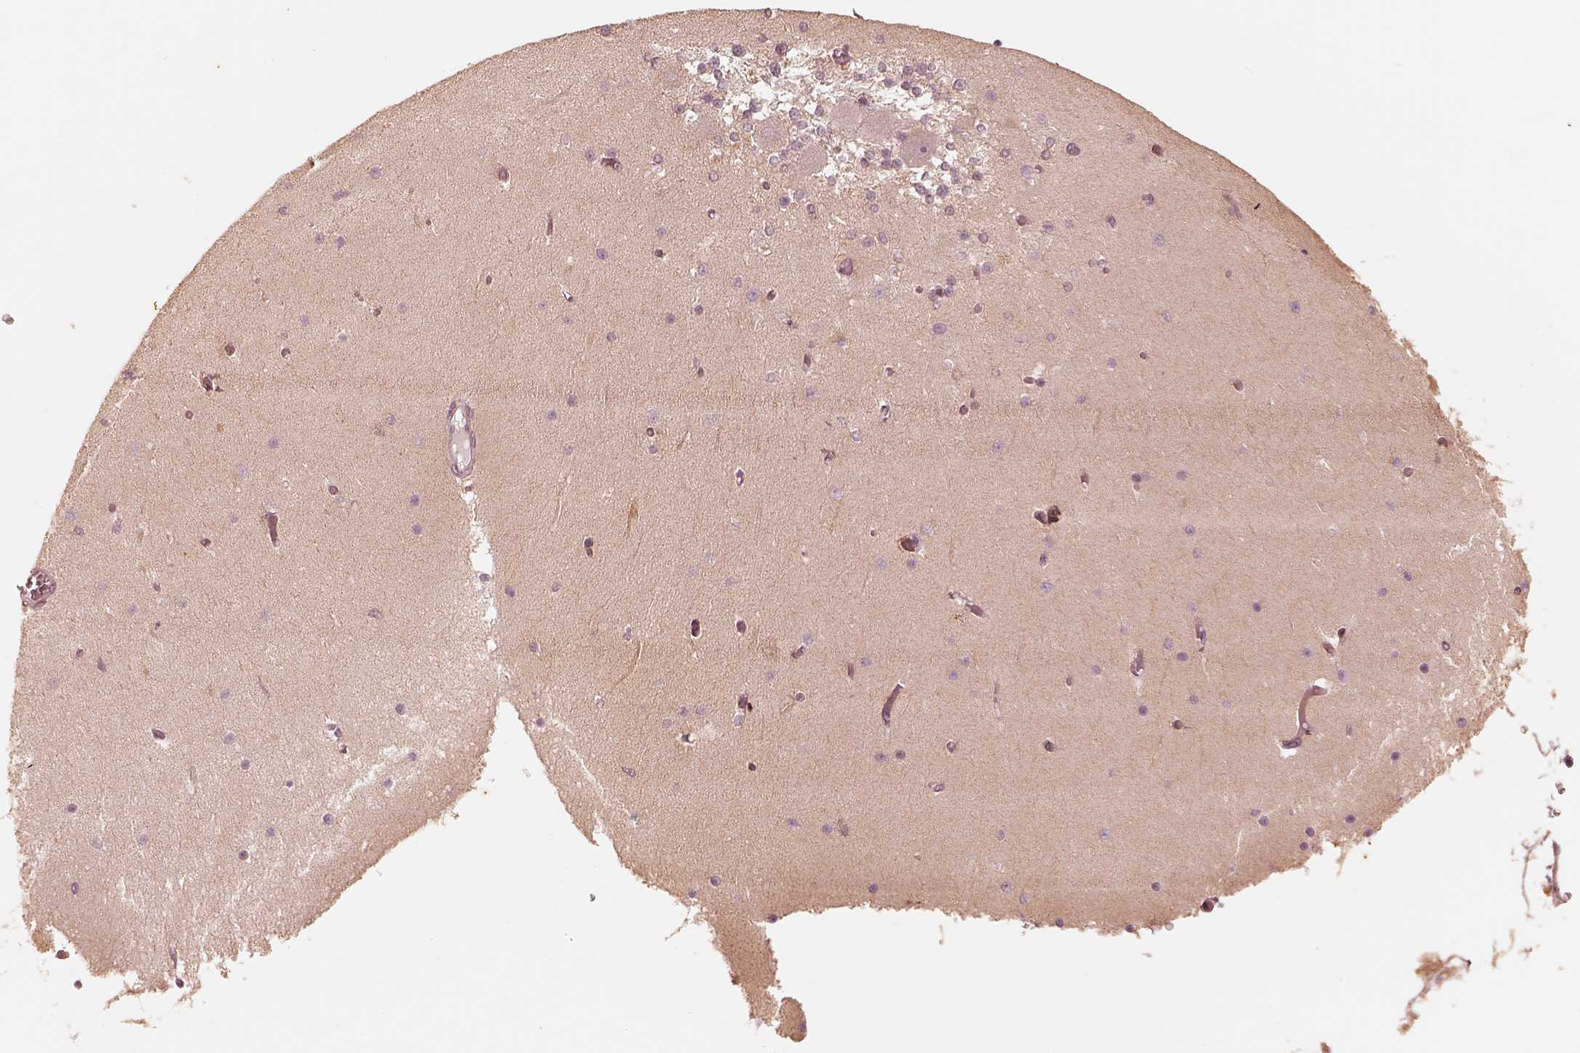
{"staining": {"intensity": "moderate", "quantity": "<25%", "location": "cytoplasmic/membranous"}, "tissue": "cerebellum", "cell_type": "Cells in granular layer", "image_type": "normal", "snomed": [{"axis": "morphology", "description": "Normal tissue, NOS"}, {"axis": "topography", "description": "Cerebellum"}], "caption": "Cerebellum stained with a protein marker reveals moderate staining in cells in granular layer.", "gene": "WLS", "patient": {"sex": "female", "age": 28}}